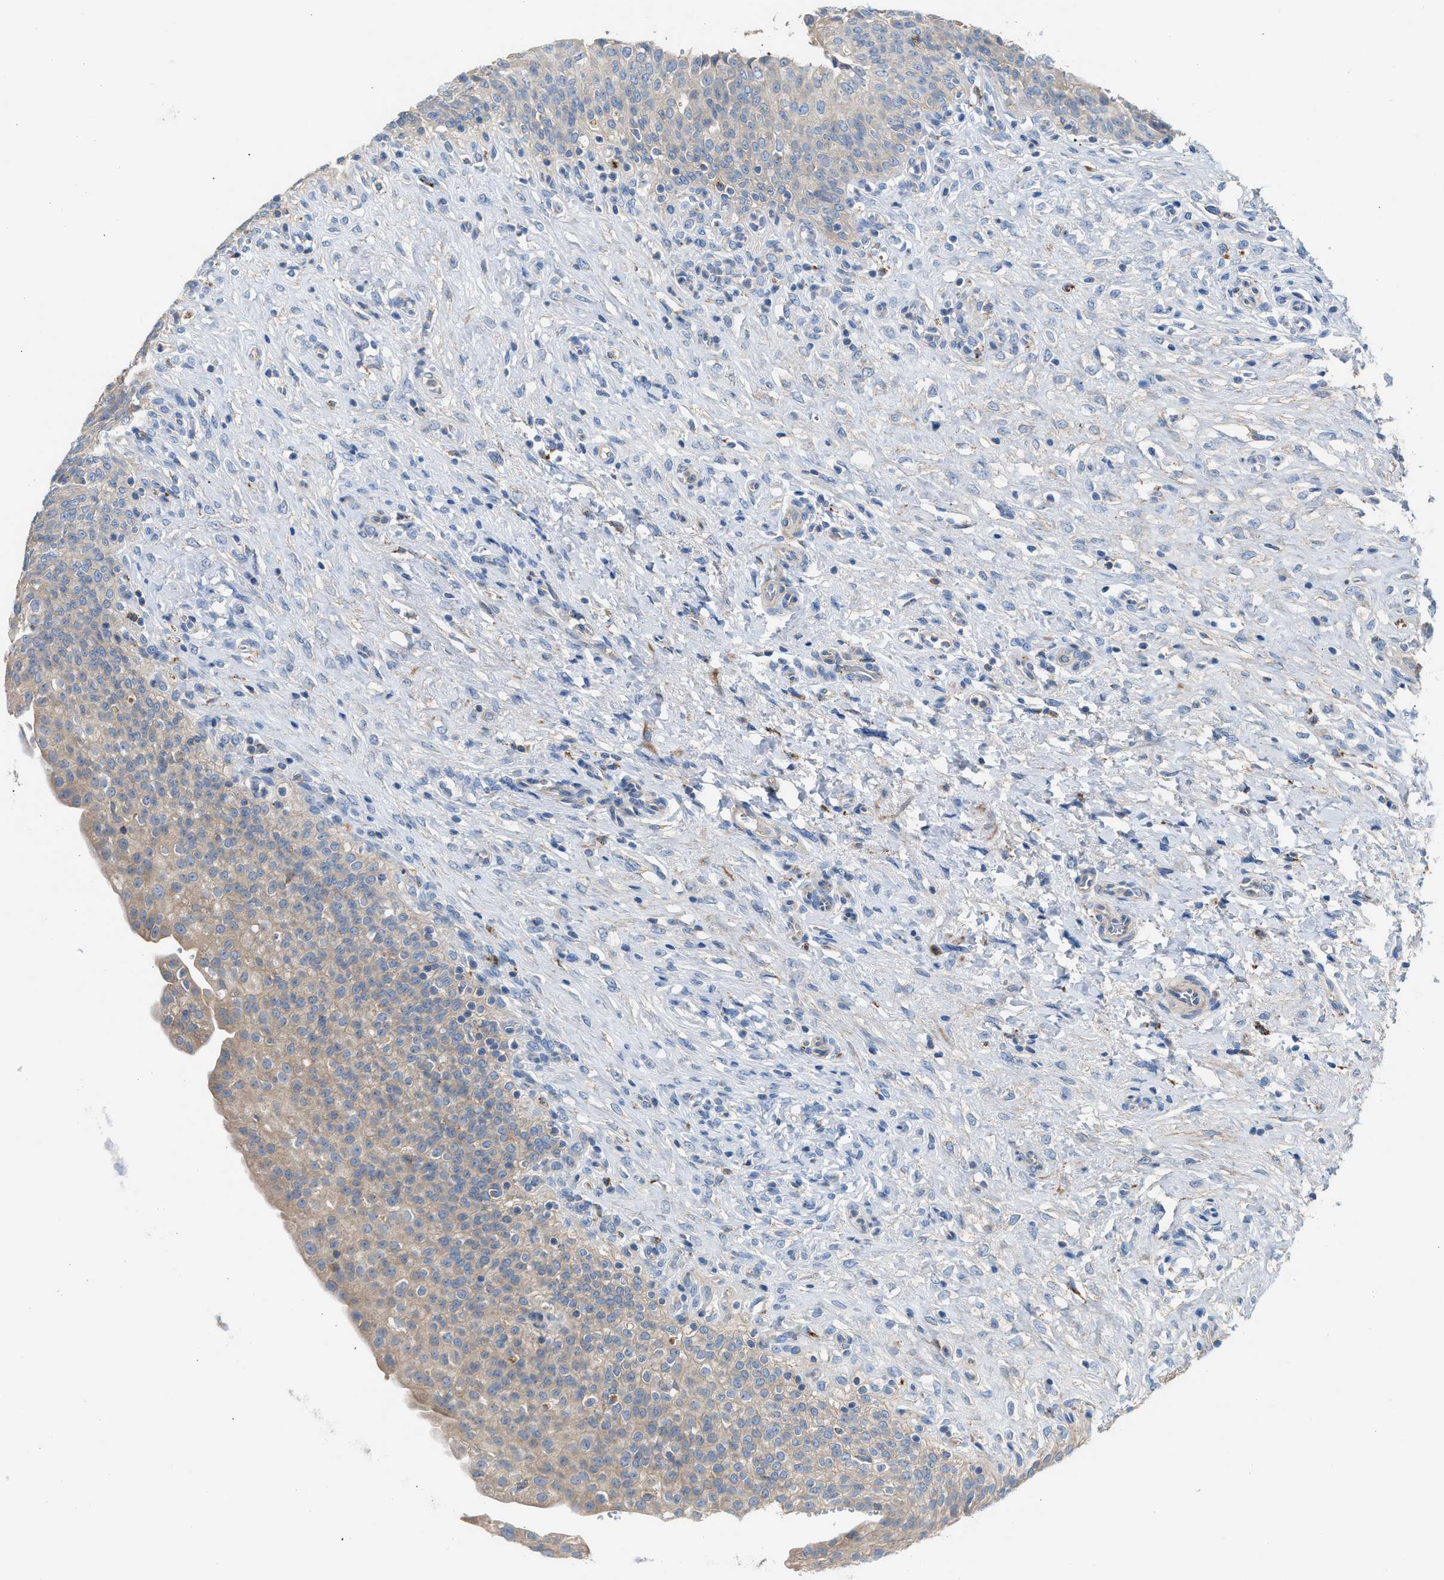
{"staining": {"intensity": "weak", "quantity": "<25%", "location": "cytoplasmic/membranous"}, "tissue": "urinary bladder", "cell_type": "Urothelial cells", "image_type": "normal", "snomed": [{"axis": "morphology", "description": "Urothelial carcinoma, High grade"}, {"axis": "topography", "description": "Urinary bladder"}], "caption": "Micrograph shows no significant protein positivity in urothelial cells of normal urinary bladder. The staining was performed using DAB (3,3'-diaminobenzidine) to visualize the protein expression in brown, while the nuclei were stained in blue with hematoxylin (Magnification: 20x).", "gene": "AOAH", "patient": {"sex": "male", "age": 46}}